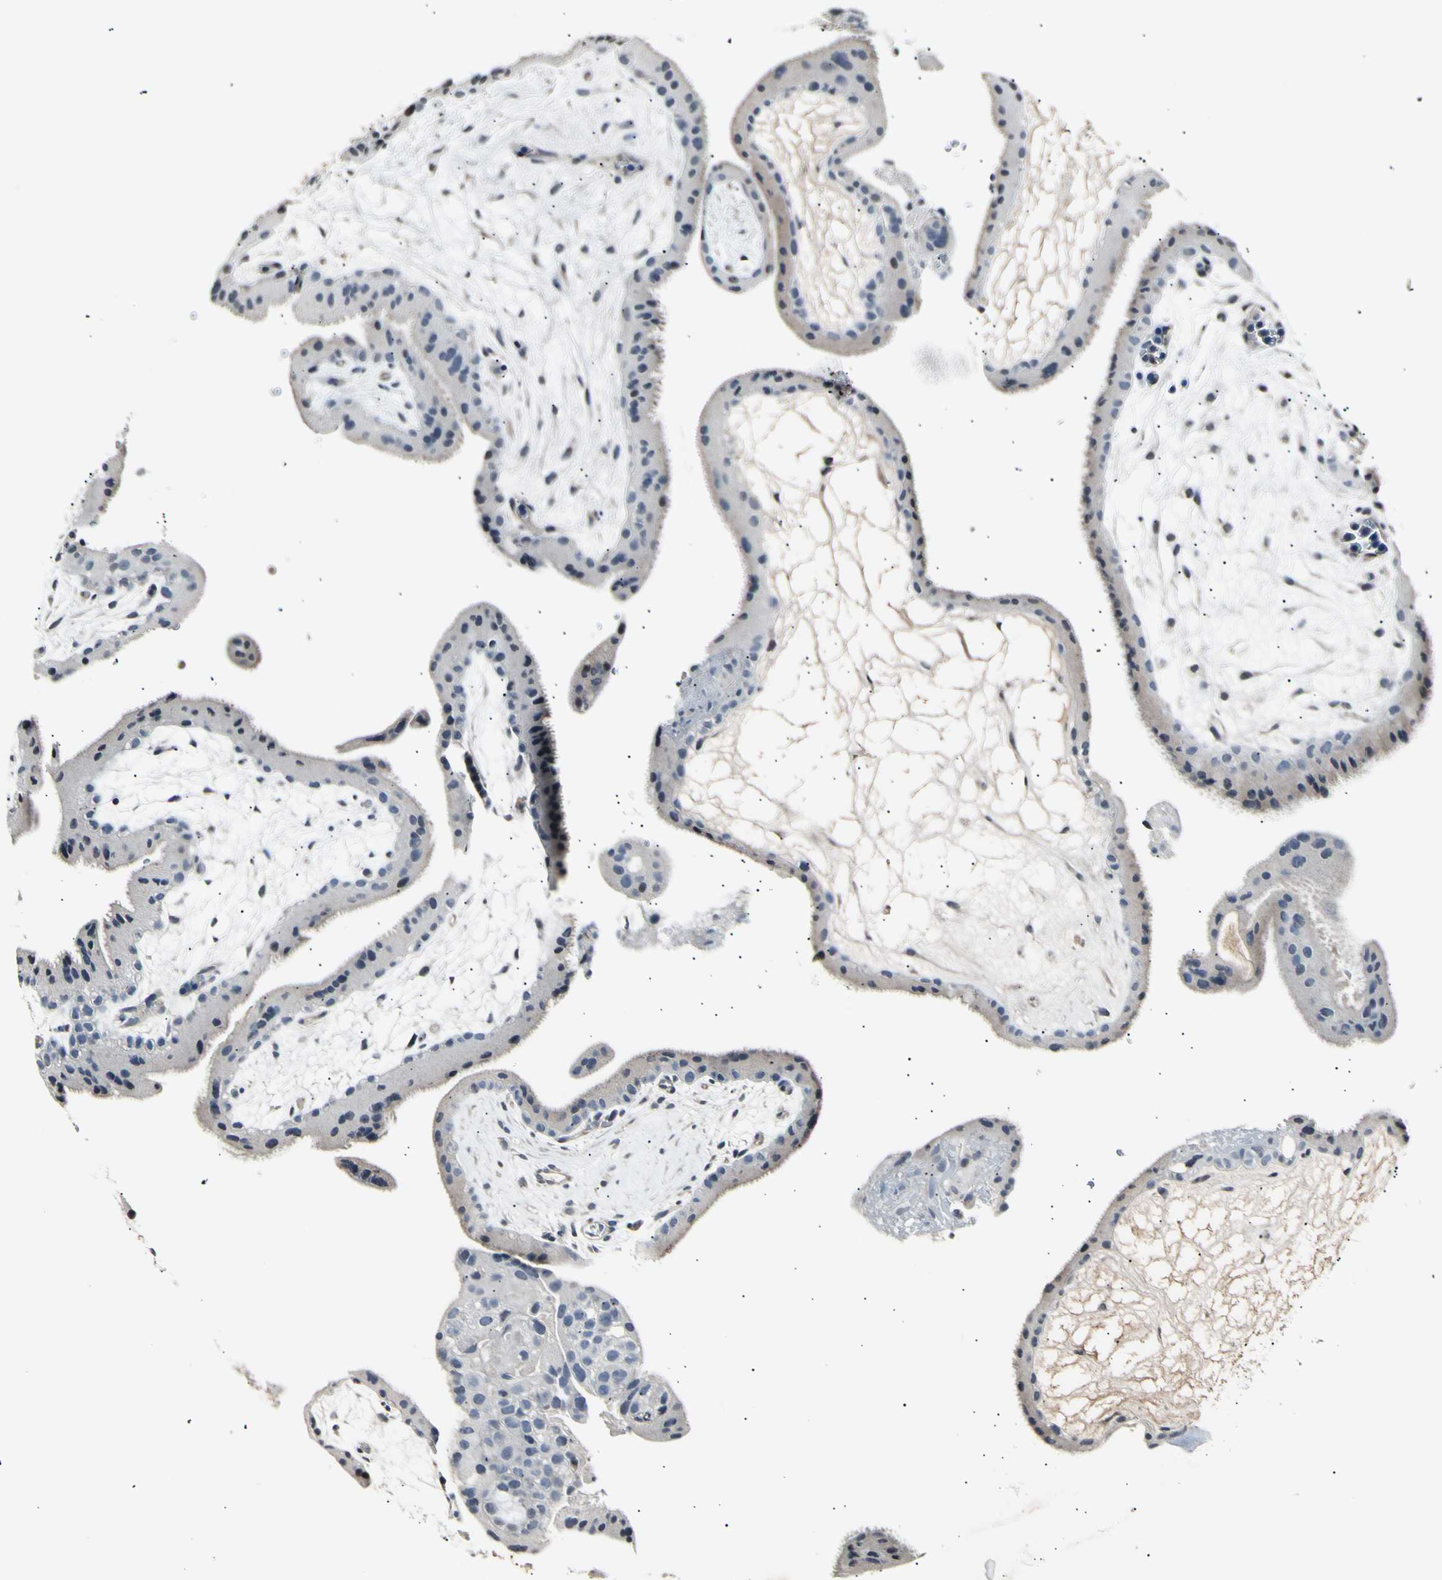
{"staining": {"intensity": "negative", "quantity": "none", "location": "none"}, "tissue": "placenta", "cell_type": "Trophoblastic cells", "image_type": "normal", "snomed": [{"axis": "morphology", "description": "Normal tissue, NOS"}, {"axis": "topography", "description": "Placenta"}], "caption": "The image demonstrates no staining of trophoblastic cells in normal placenta.", "gene": "AK1", "patient": {"sex": "female", "age": 19}}